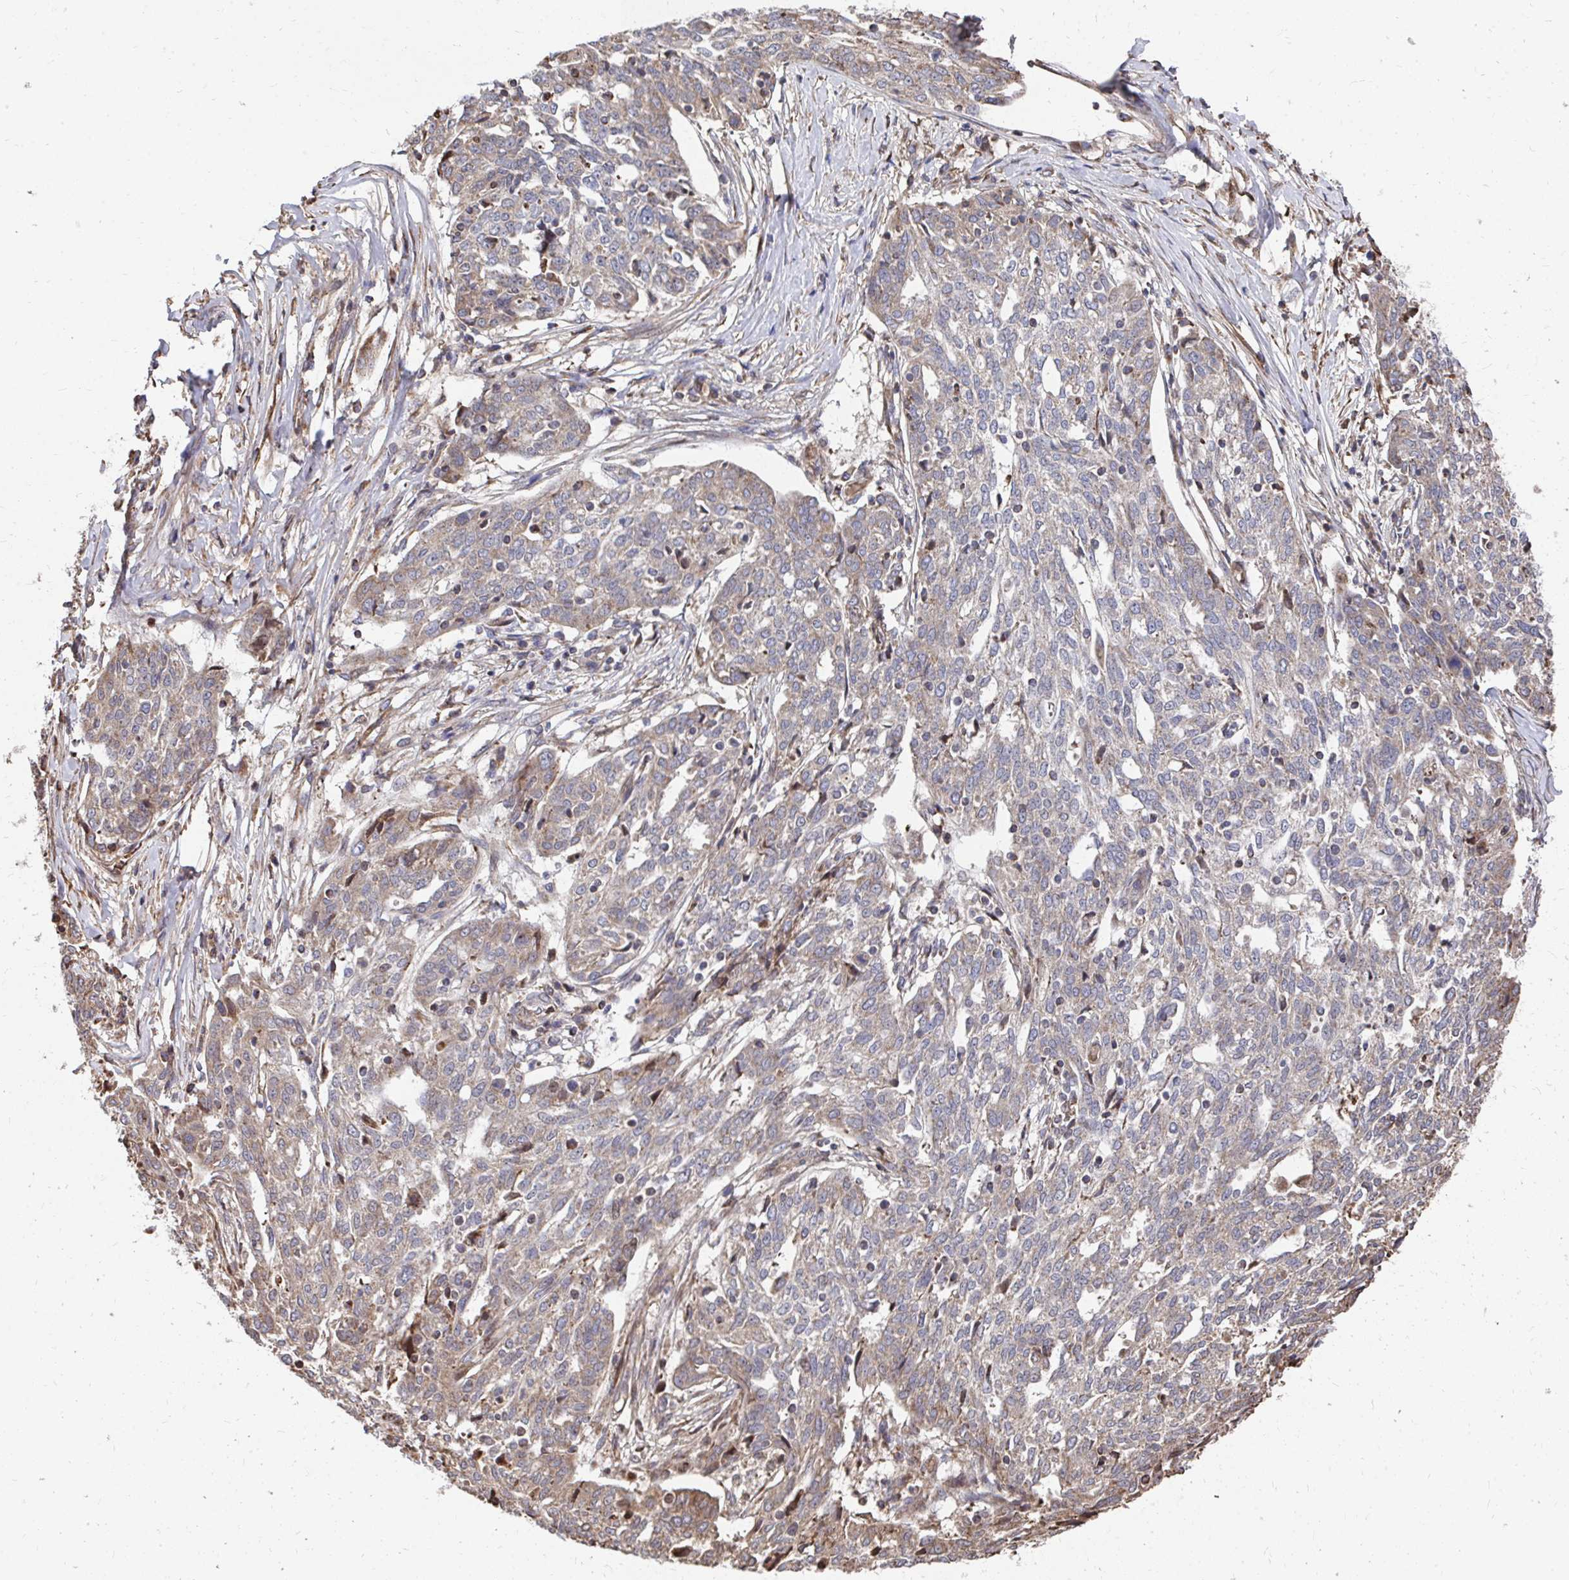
{"staining": {"intensity": "weak", "quantity": "<25%", "location": "cytoplasmic/membranous"}, "tissue": "ovarian cancer", "cell_type": "Tumor cells", "image_type": "cancer", "snomed": [{"axis": "morphology", "description": "Cystadenocarcinoma, serous, NOS"}, {"axis": "topography", "description": "Ovary"}], "caption": "High power microscopy image of an immunohistochemistry (IHC) photomicrograph of ovarian serous cystadenocarcinoma, revealing no significant positivity in tumor cells.", "gene": "FAM89A", "patient": {"sex": "female", "age": 67}}